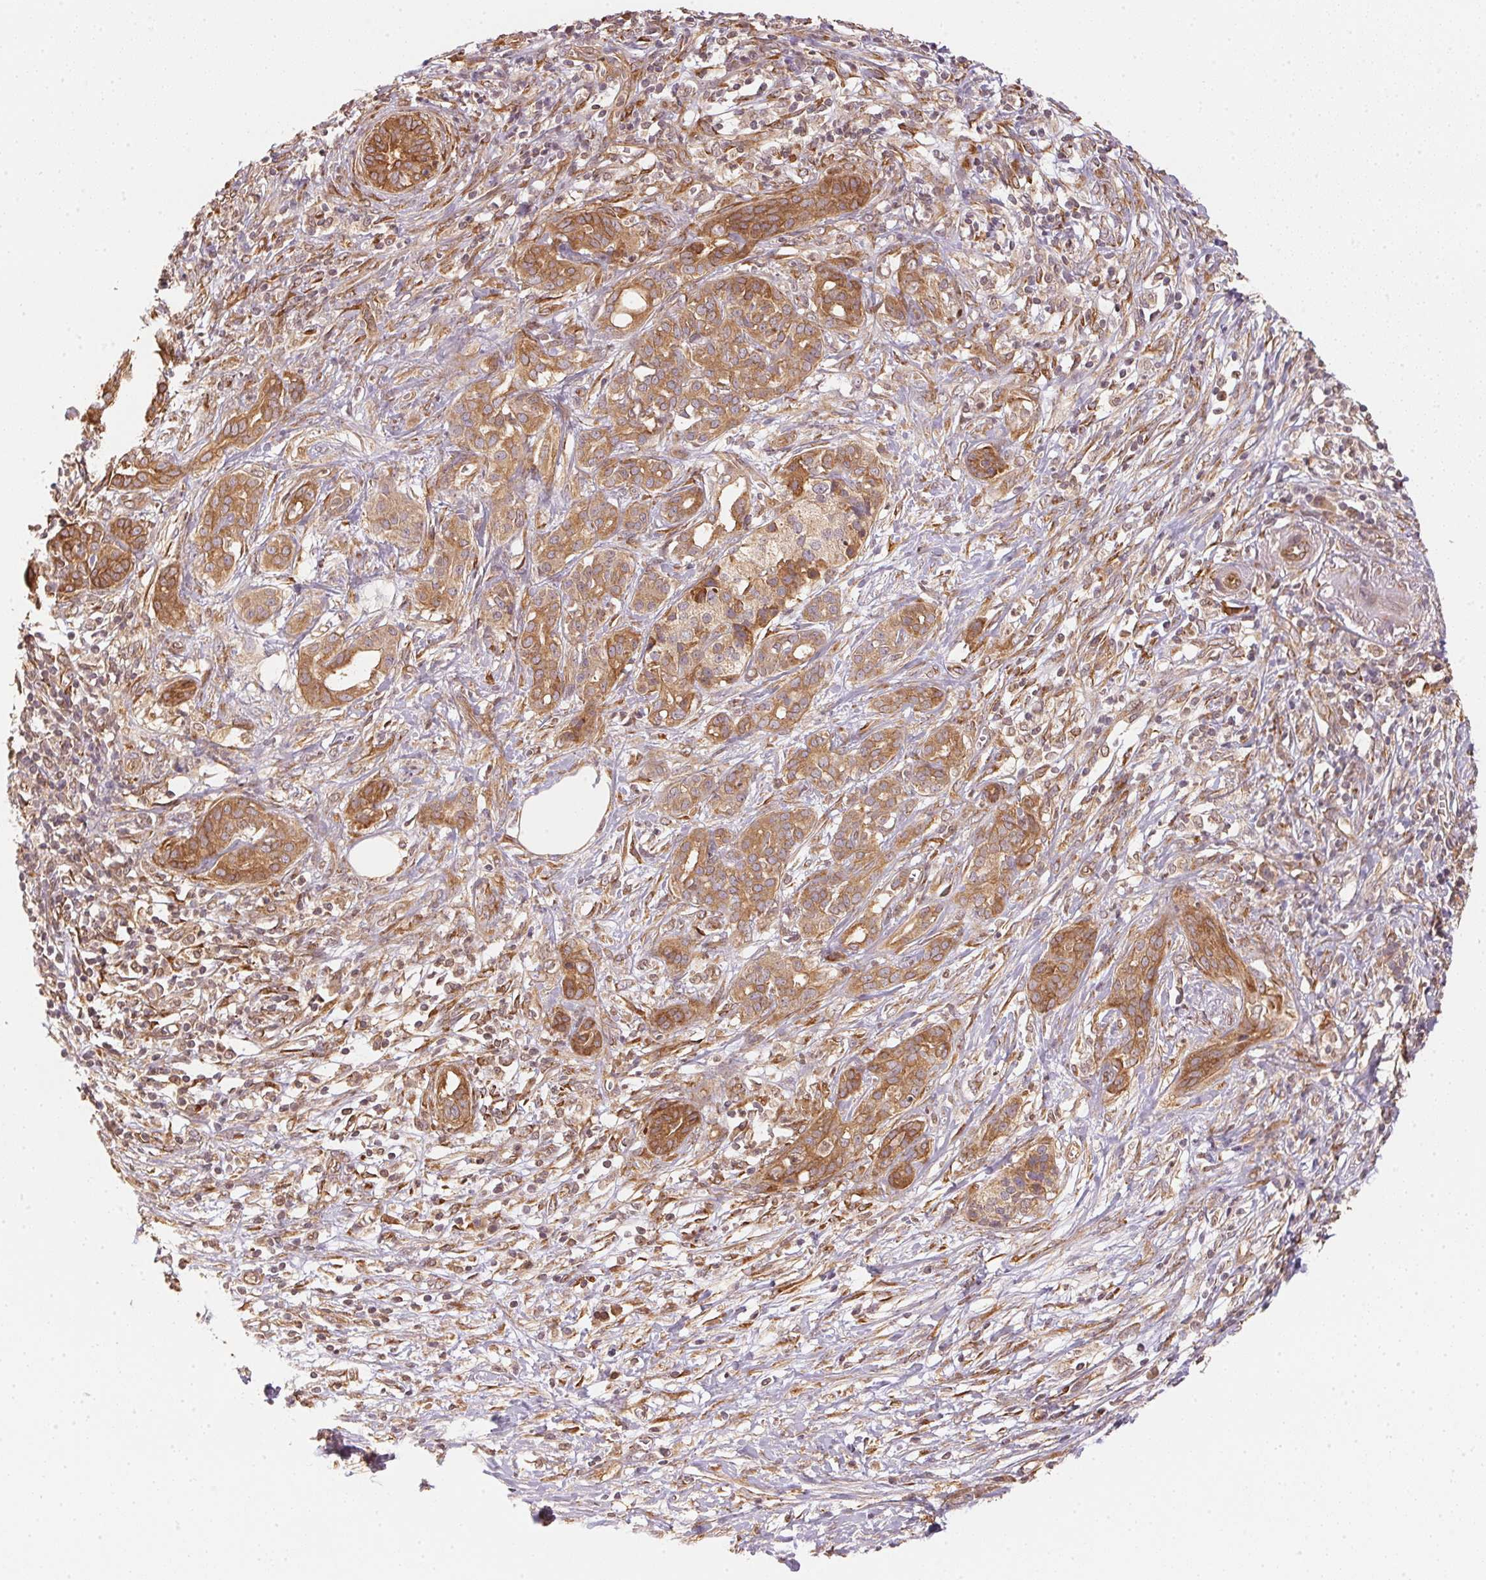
{"staining": {"intensity": "moderate", "quantity": ">75%", "location": "cytoplasmic/membranous"}, "tissue": "pancreatic cancer", "cell_type": "Tumor cells", "image_type": "cancer", "snomed": [{"axis": "morphology", "description": "Adenocarcinoma, NOS"}, {"axis": "topography", "description": "Pancreas"}], "caption": "This photomicrograph exhibits immunohistochemistry staining of human pancreatic cancer (adenocarcinoma), with medium moderate cytoplasmic/membranous positivity in about >75% of tumor cells.", "gene": "STRN4", "patient": {"sex": "male", "age": 61}}